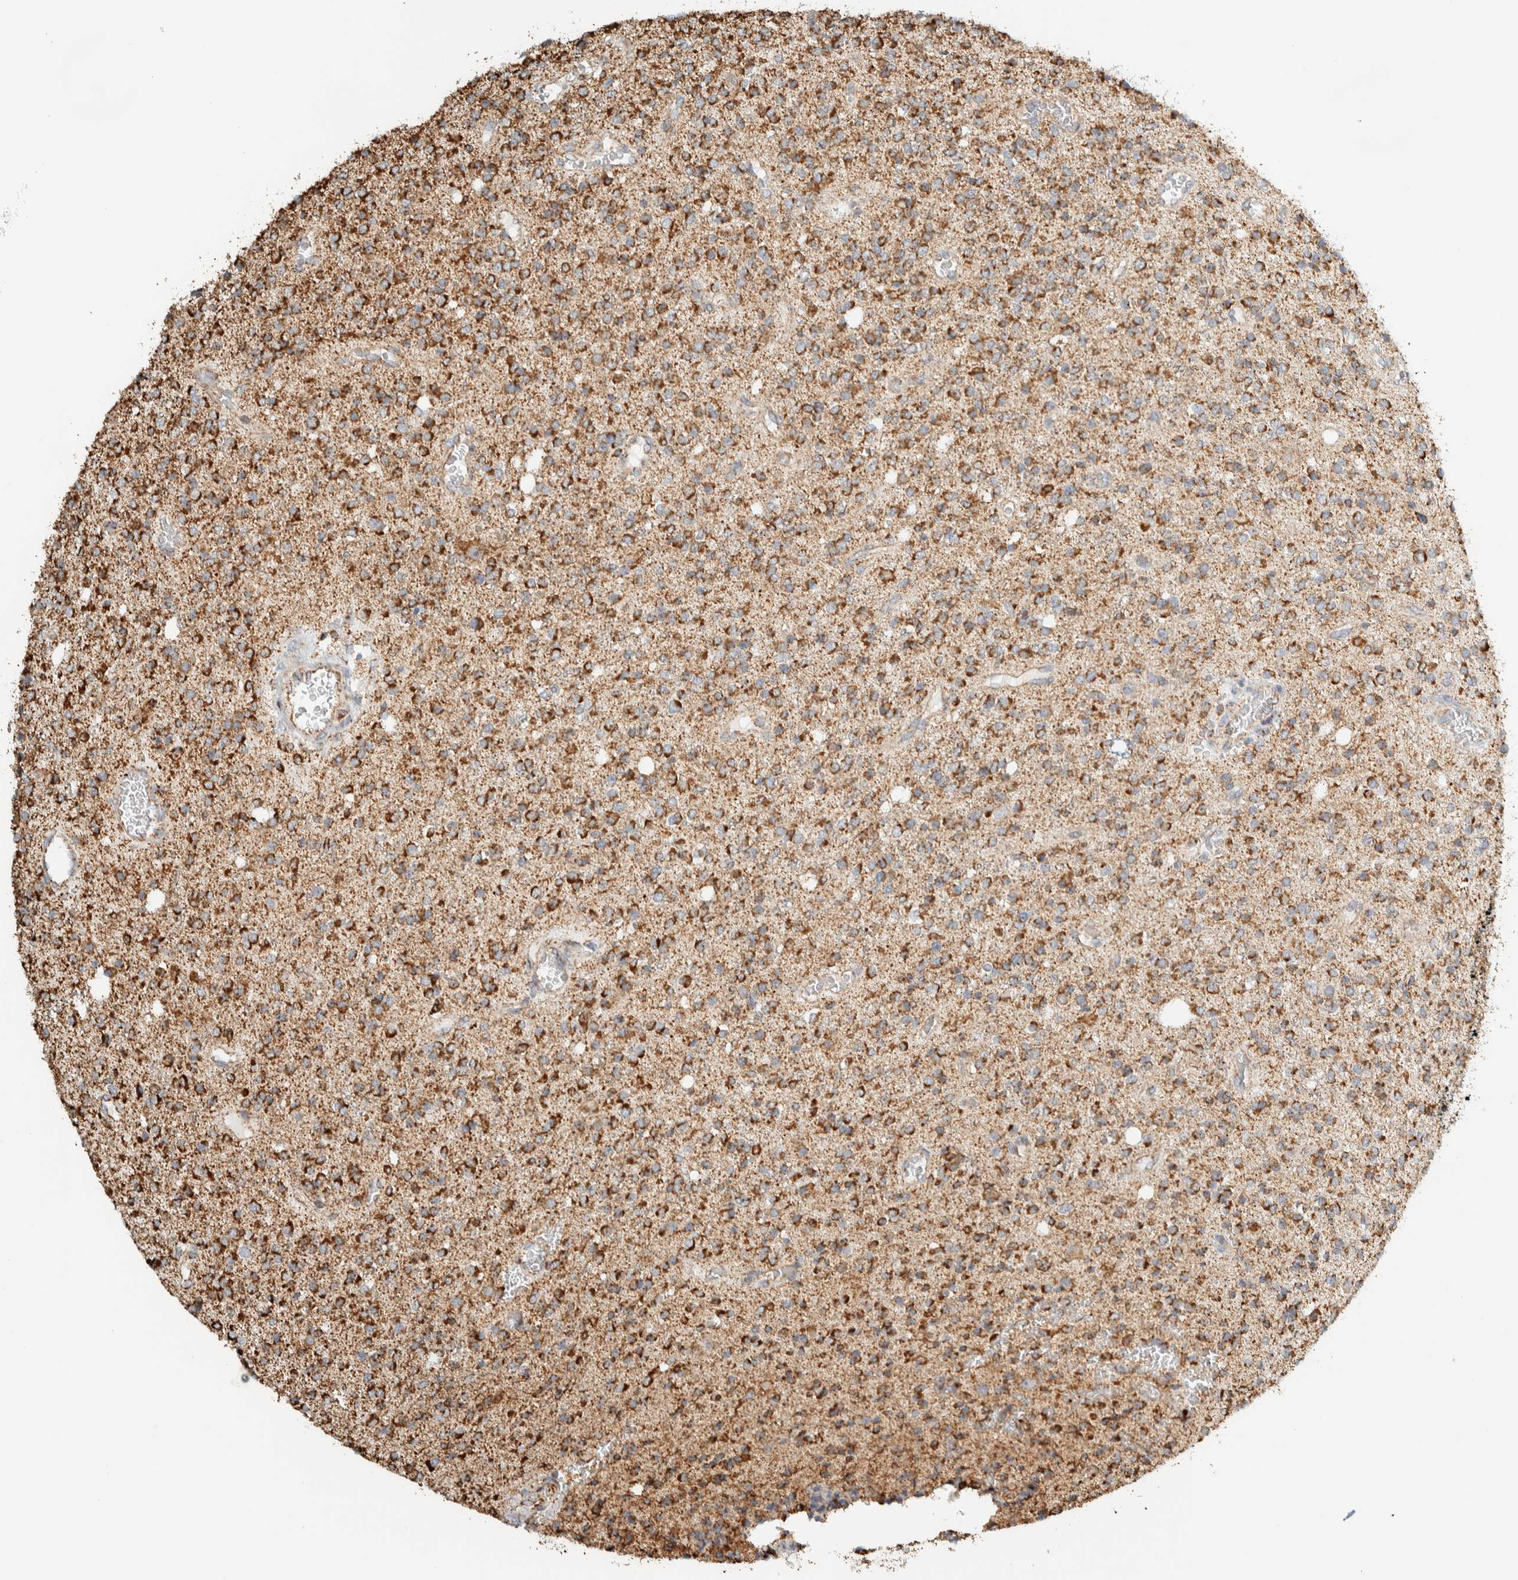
{"staining": {"intensity": "moderate", "quantity": ">75%", "location": "cytoplasmic/membranous"}, "tissue": "glioma", "cell_type": "Tumor cells", "image_type": "cancer", "snomed": [{"axis": "morphology", "description": "Glioma, malignant, High grade"}, {"axis": "topography", "description": "Brain"}], "caption": "High-grade glioma (malignant) stained with DAB immunohistochemistry (IHC) displays medium levels of moderate cytoplasmic/membranous staining in approximately >75% of tumor cells.", "gene": "ZNF454", "patient": {"sex": "male", "age": 34}}